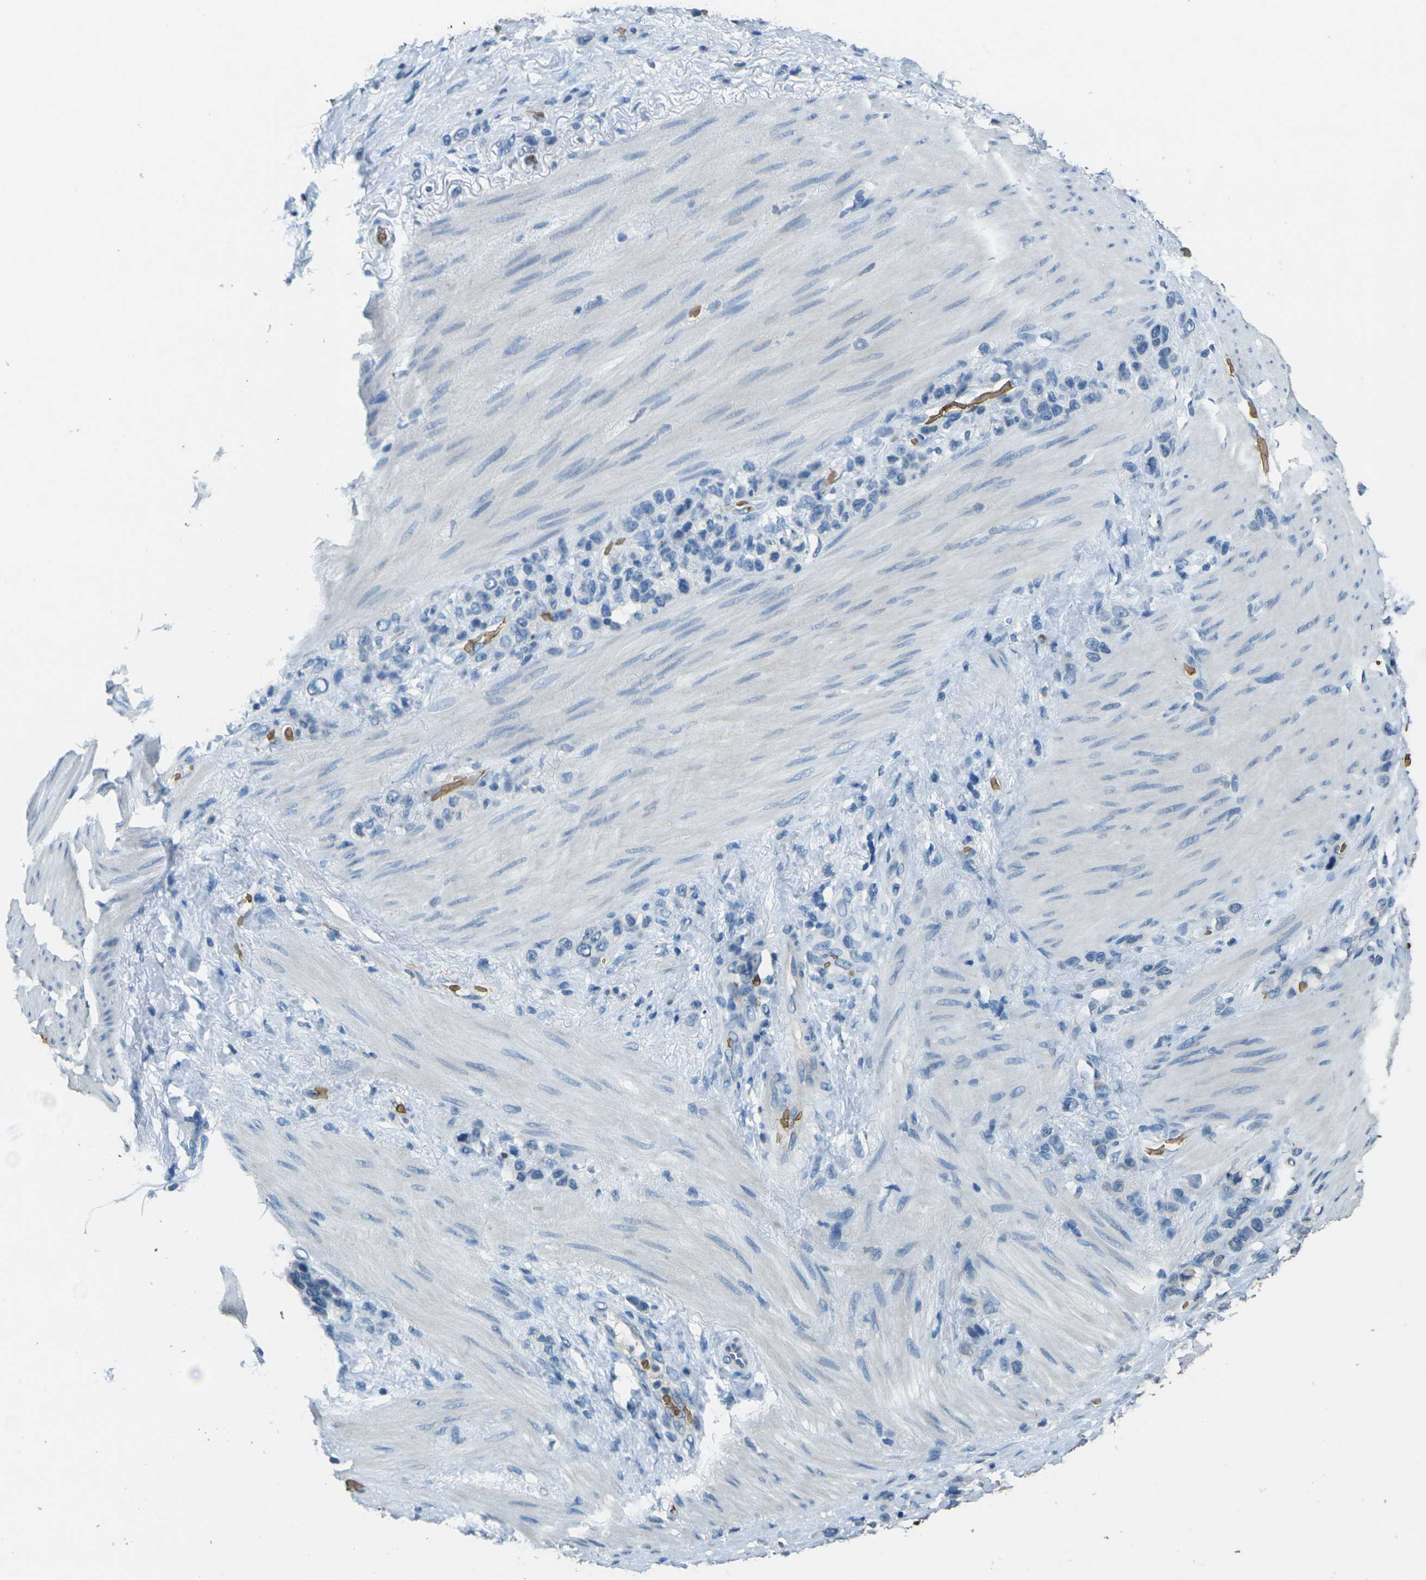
{"staining": {"intensity": "negative", "quantity": "none", "location": "none"}, "tissue": "stomach cancer", "cell_type": "Tumor cells", "image_type": "cancer", "snomed": [{"axis": "morphology", "description": "Adenocarcinoma, NOS"}, {"axis": "morphology", "description": "Adenocarcinoma, High grade"}, {"axis": "topography", "description": "Stomach, upper"}, {"axis": "topography", "description": "Stomach, lower"}], "caption": "Immunohistochemistry of human stomach cancer displays no staining in tumor cells.", "gene": "HBB", "patient": {"sex": "female", "age": 65}}